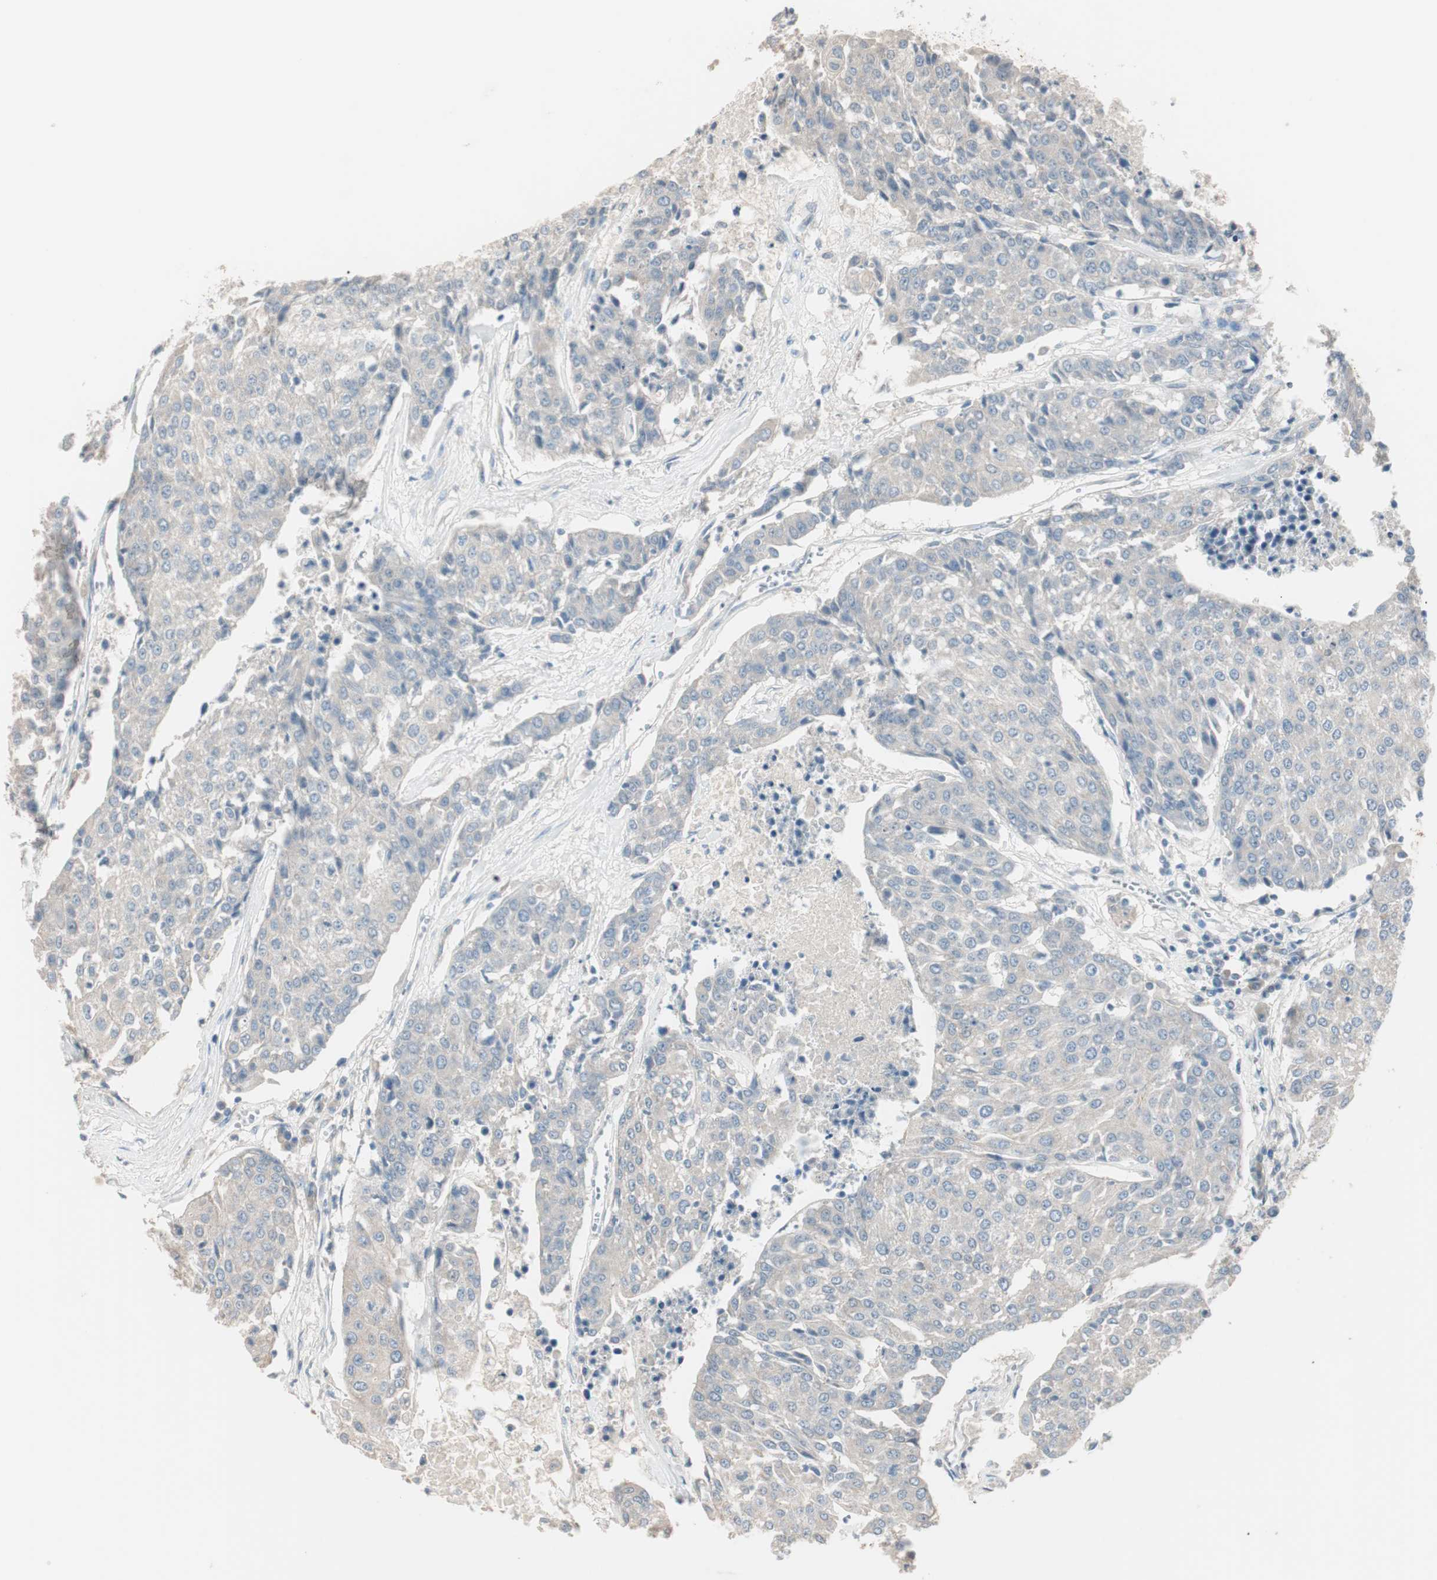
{"staining": {"intensity": "negative", "quantity": "none", "location": "none"}, "tissue": "urothelial cancer", "cell_type": "Tumor cells", "image_type": "cancer", "snomed": [{"axis": "morphology", "description": "Urothelial carcinoma, High grade"}, {"axis": "topography", "description": "Urinary bladder"}], "caption": "High-grade urothelial carcinoma was stained to show a protein in brown. There is no significant expression in tumor cells. (DAB (3,3'-diaminobenzidine) immunohistochemistry with hematoxylin counter stain).", "gene": "KHK", "patient": {"sex": "female", "age": 85}}